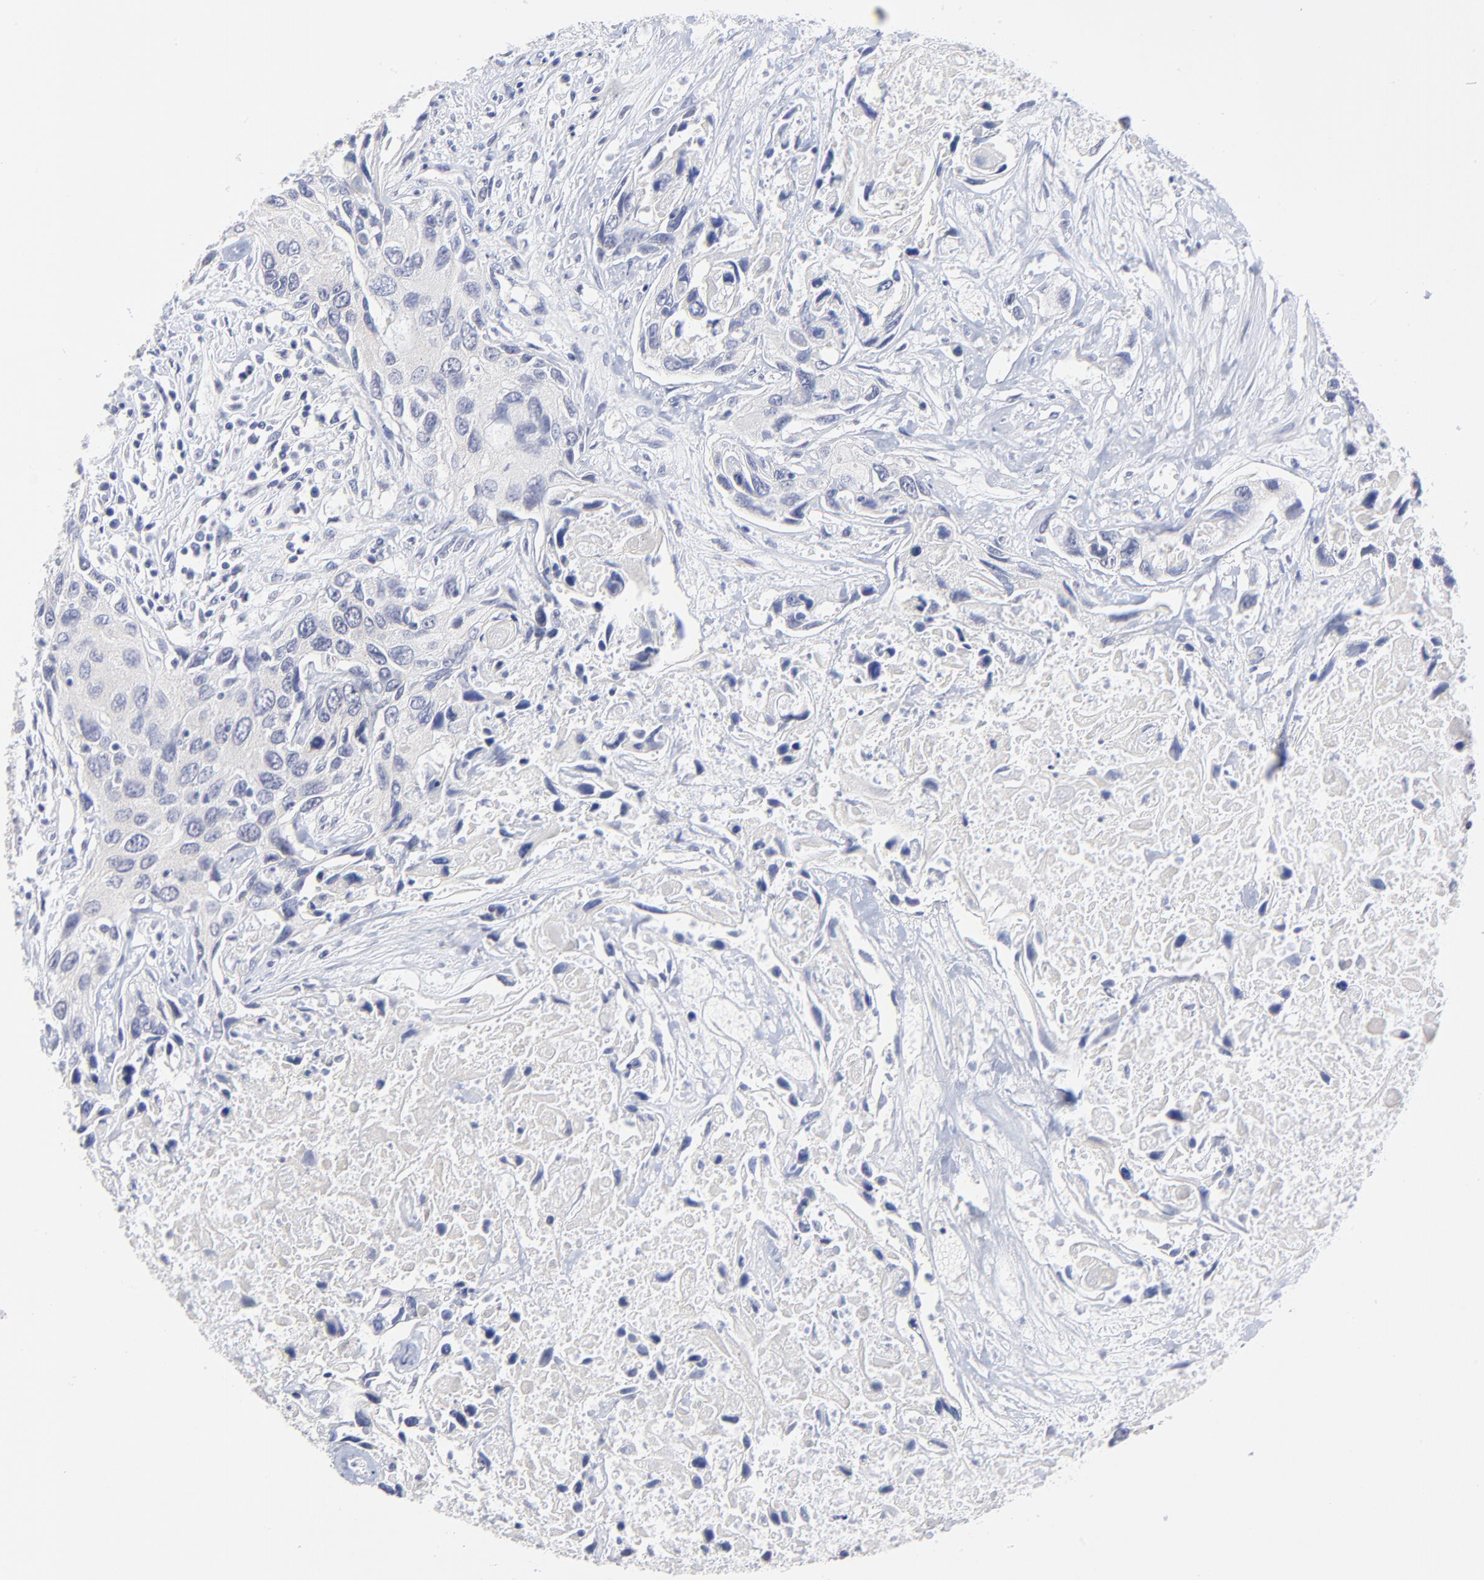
{"staining": {"intensity": "negative", "quantity": "none", "location": "none"}, "tissue": "urothelial cancer", "cell_type": "Tumor cells", "image_type": "cancer", "snomed": [{"axis": "morphology", "description": "Urothelial carcinoma, High grade"}, {"axis": "topography", "description": "Urinary bladder"}], "caption": "The photomicrograph shows no staining of tumor cells in urothelial cancer.", "gene": "FBXO8", "patient": {"sex": "male", "age": 71}}